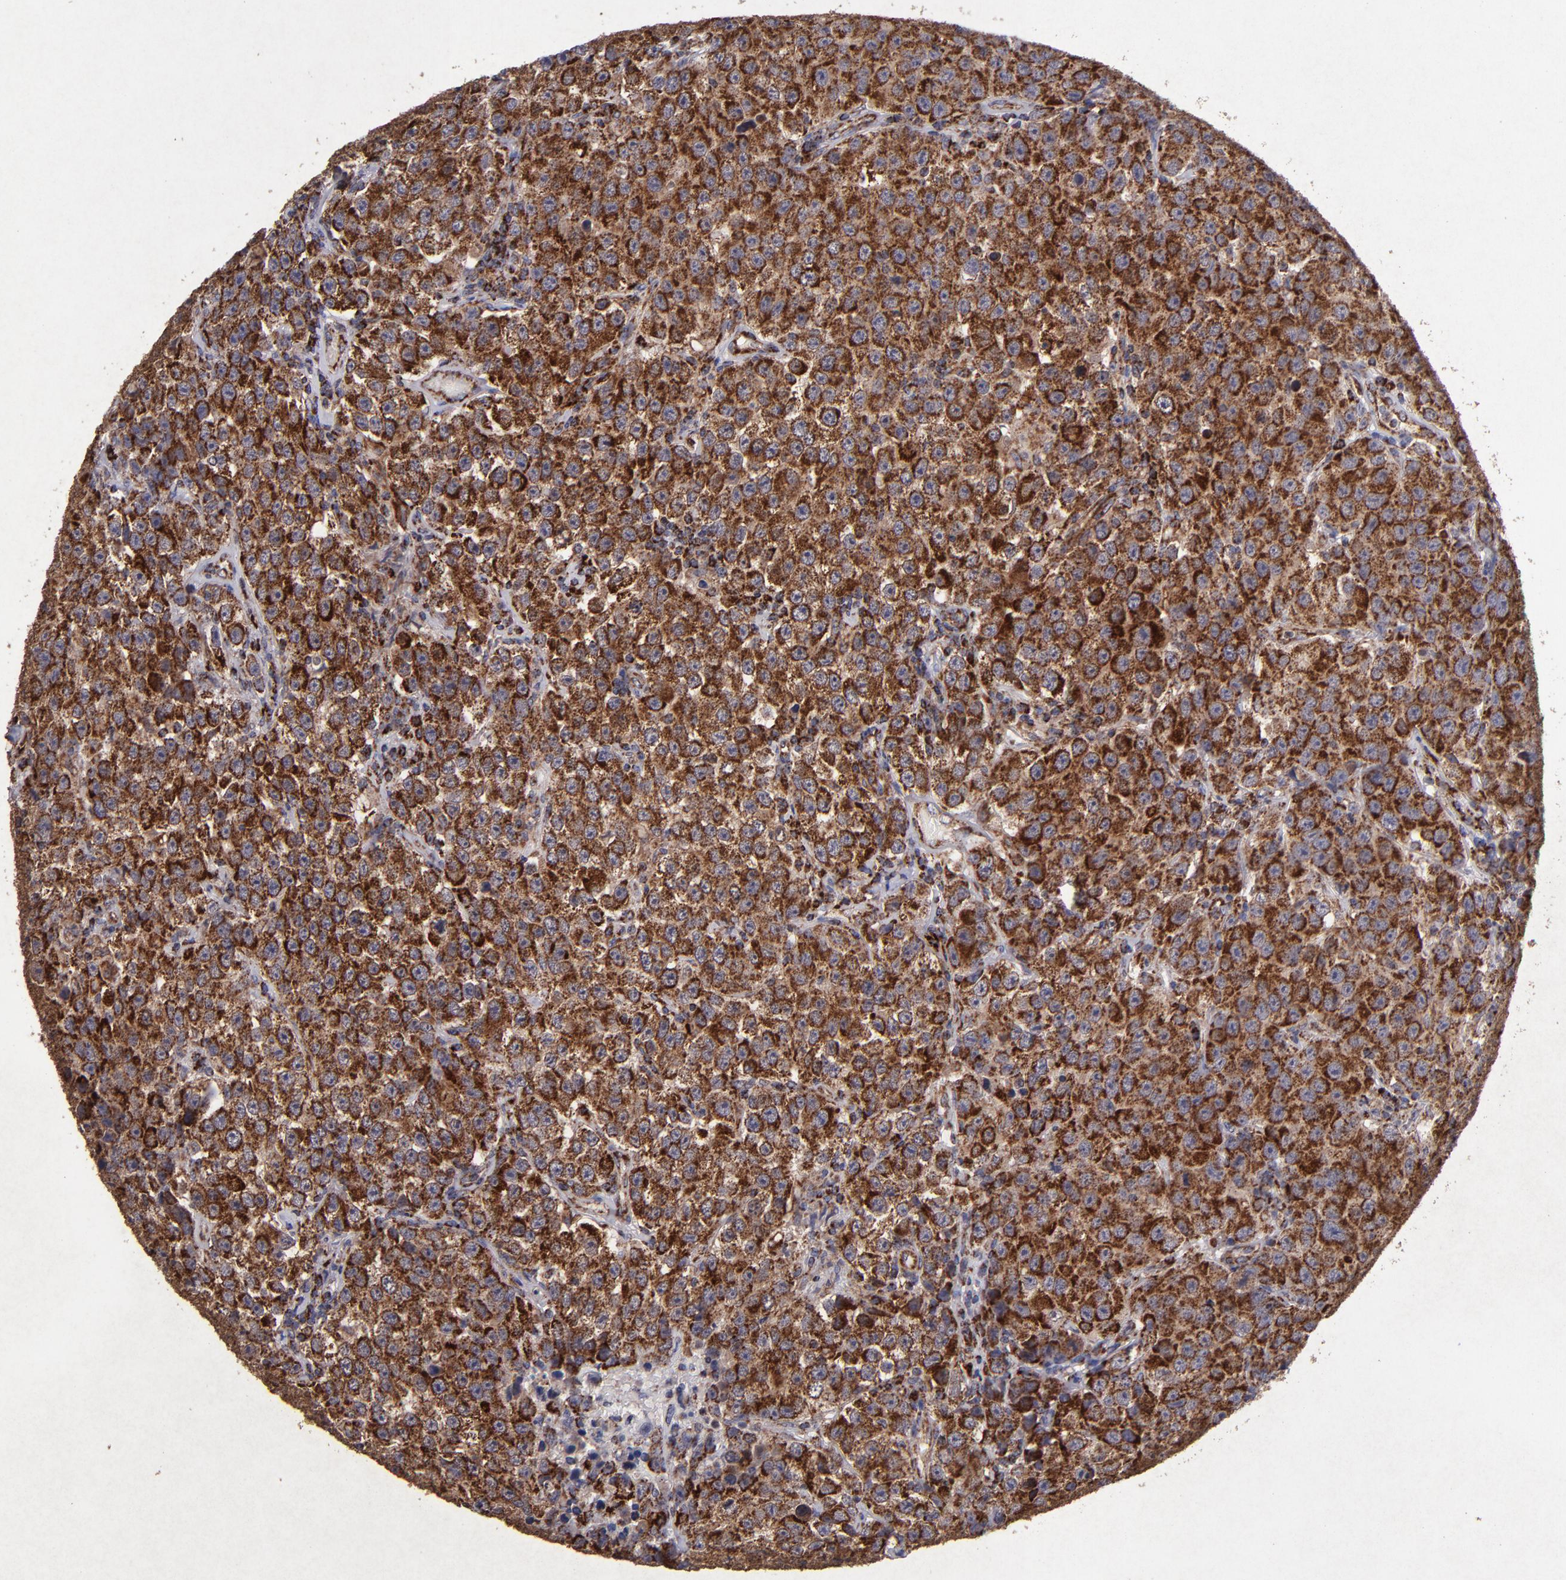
{"staining": {"intensity": "strong", "quantity": ">75%", "location": "cytoplasmic/membranous"}, "tissue": "testis cancer", "cell_type": "Tumor cells", "image_type": "cancer", "snomed": [{"axis": "morphology", "description": "Seminoma, NOS"}, {"axis": "topography", "description": "Testis"}], "caption": "The histopathology image exhibits staining of testis cancer (seminoma), revealing strong cytoplasmic/membranous protein expression (brown color) within tumor cells.", "gene": "TIMM9", "patient": {"sex": "male", "age": 52}}